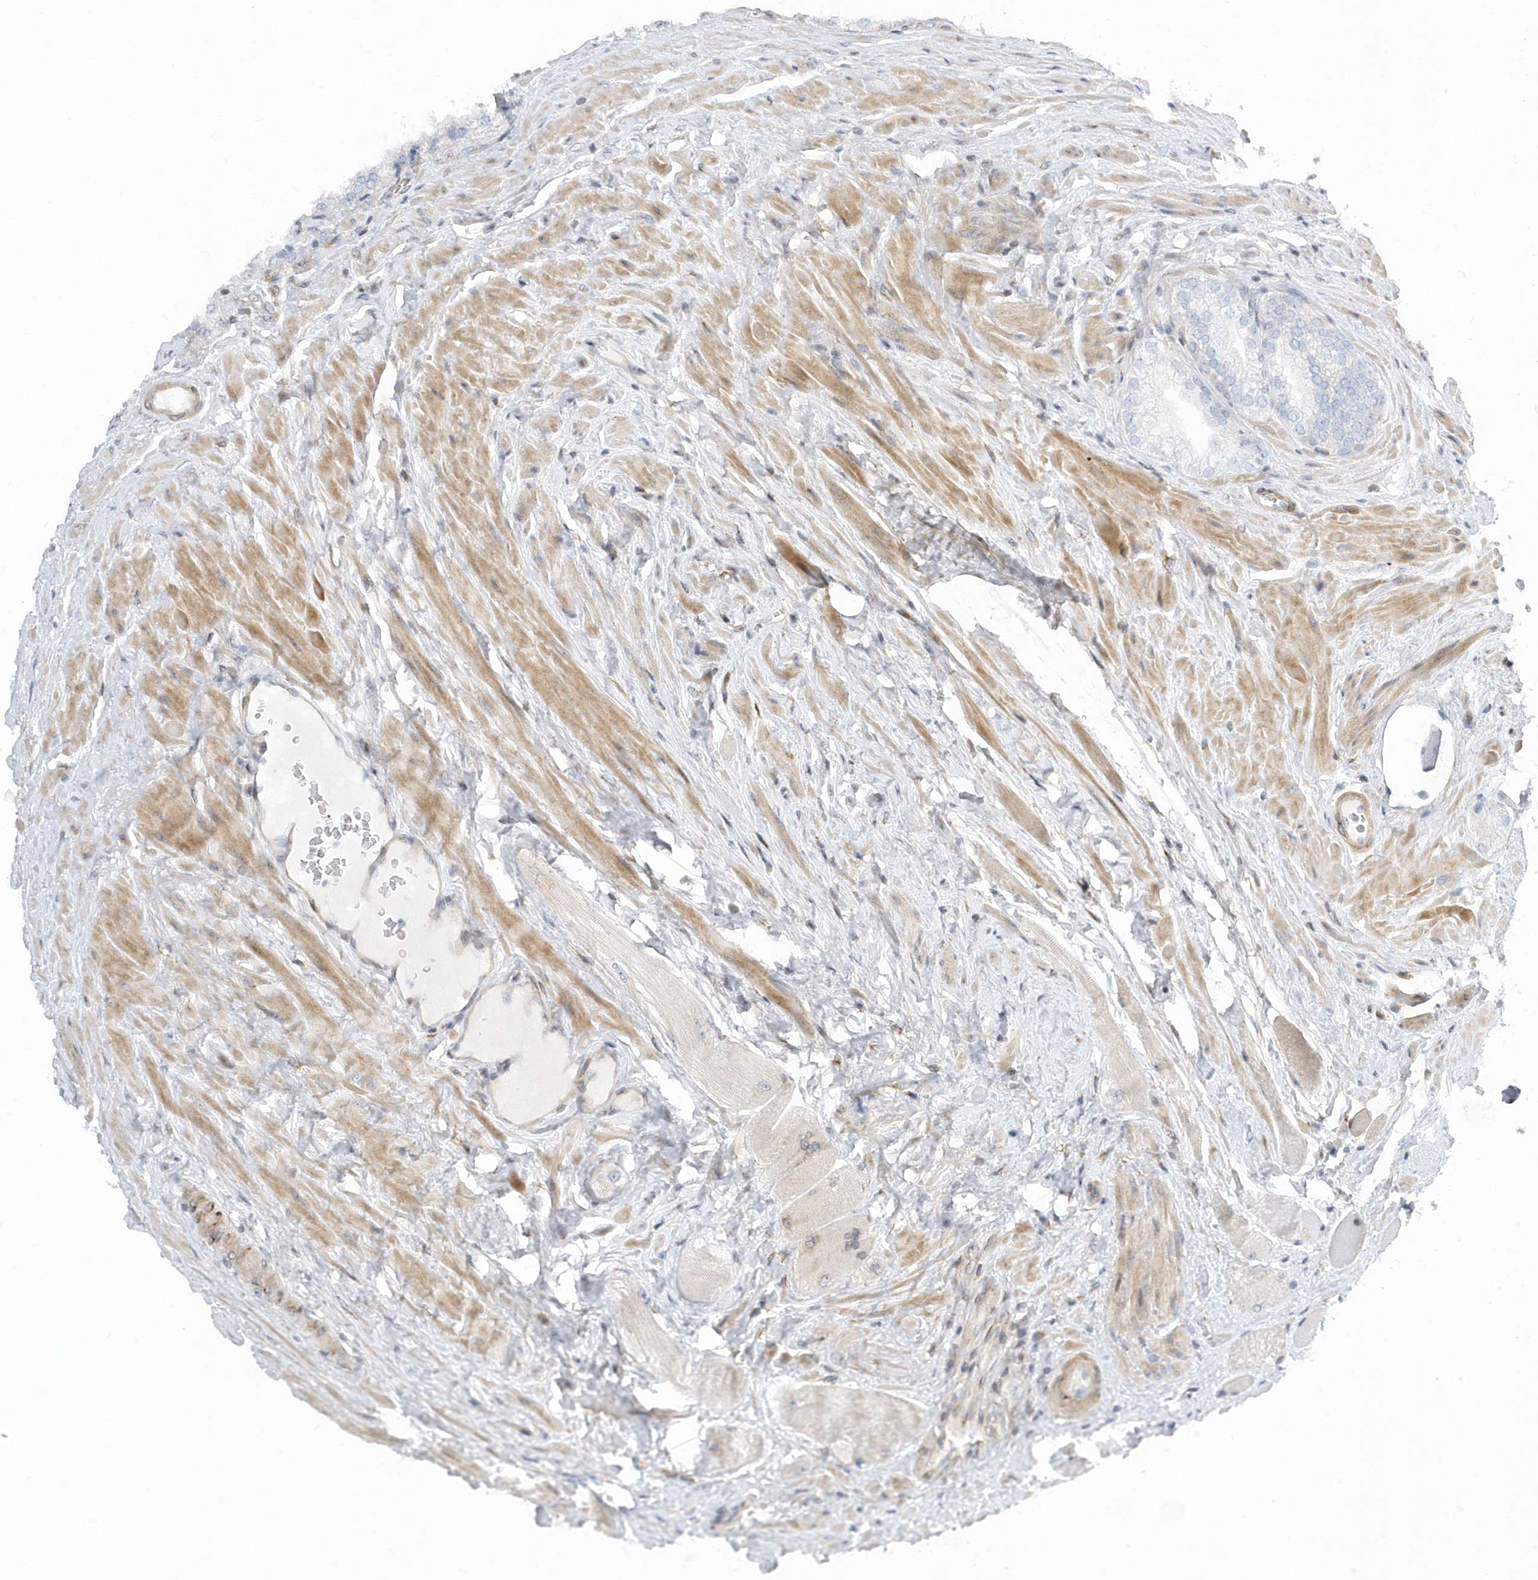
{"staining": {"intensity": "negative", "quantity": "none", "location": "none"}, "tissue": "prostate cancer", "cell_type": "Tumor cells", "image_type": "cancer", "snomed": [{"axis": "morphology", "description": "Adenocarcinoma, High grade"}, {"axis": "topography", "description": "Prostate"}], "caption": "Prostate cancer was stained to show a protein in brown. There is no significant positivity in tumor cells. The staining was performed using DAB to visualize the protein expression in brown, while the nuclei were stained in blue with hematoxylin (Magnification: 20x).", "gene": "MAP7D3", "patient": {"sex": "male", "age": 58}}